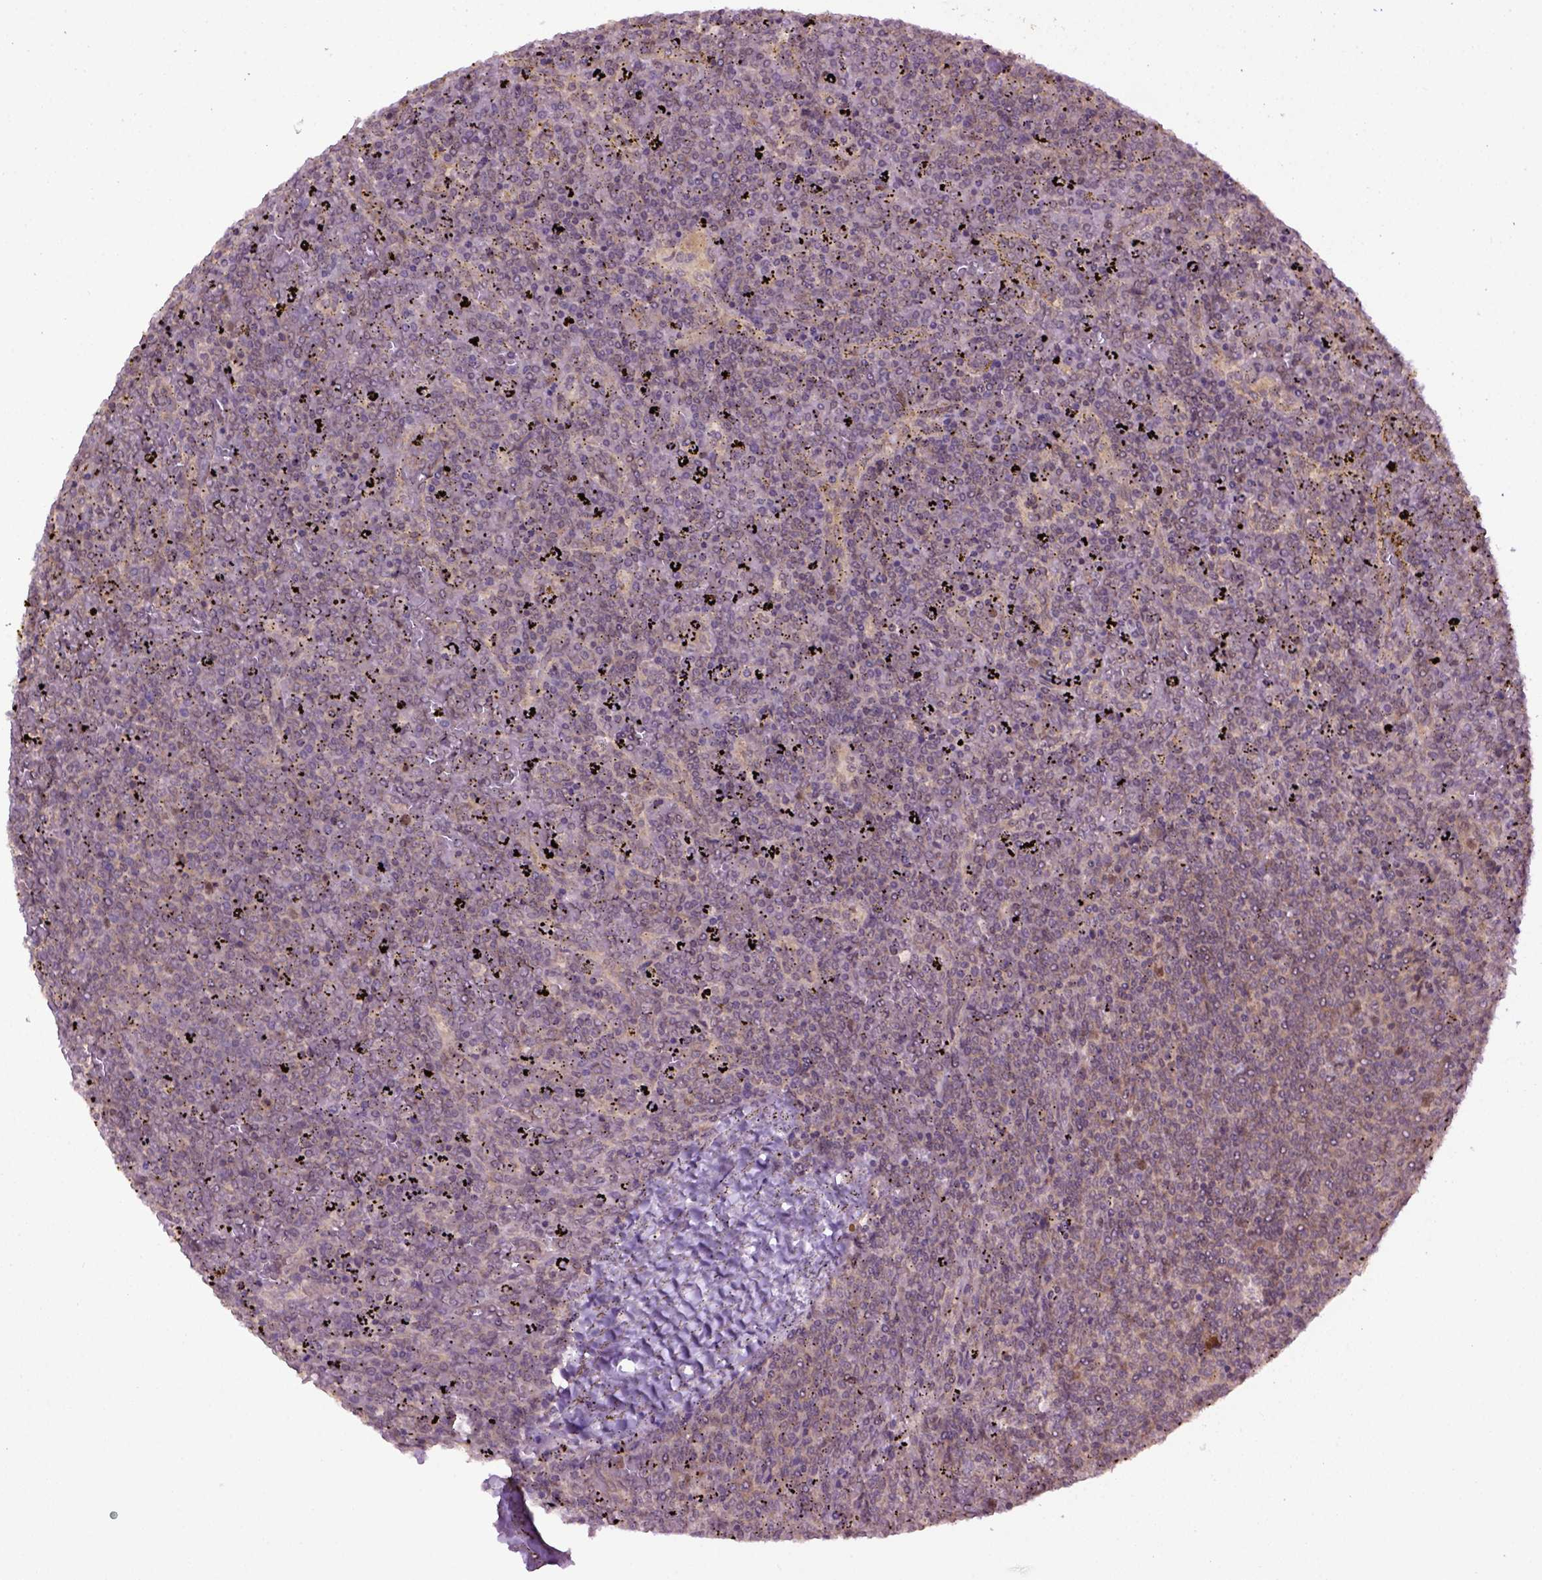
{"staining": {"intensity": "weak", "quantity": ">75%", "location": "cytoplasmic/membranous"}, "tissue": "lymphoma", "cell_type": "Tumor cells", "image_type": "cancer", "snomed": [{"axis": "morphology", "description": "Malignant lymphoma, non-Hodgkin's type, Low grade"}, {"axis": "topography", "description": "Spleen"}], "caption": "Protein staining of lymphoma tissue demonstrates weak cytoplasmic/membranous expression in approximately >75% of tumor cells. Ihc stains the protein of interest in brown and the nuclei are stained blue.", "gene": "WDR48", "patient": {"sex": "female", "age": 77}}